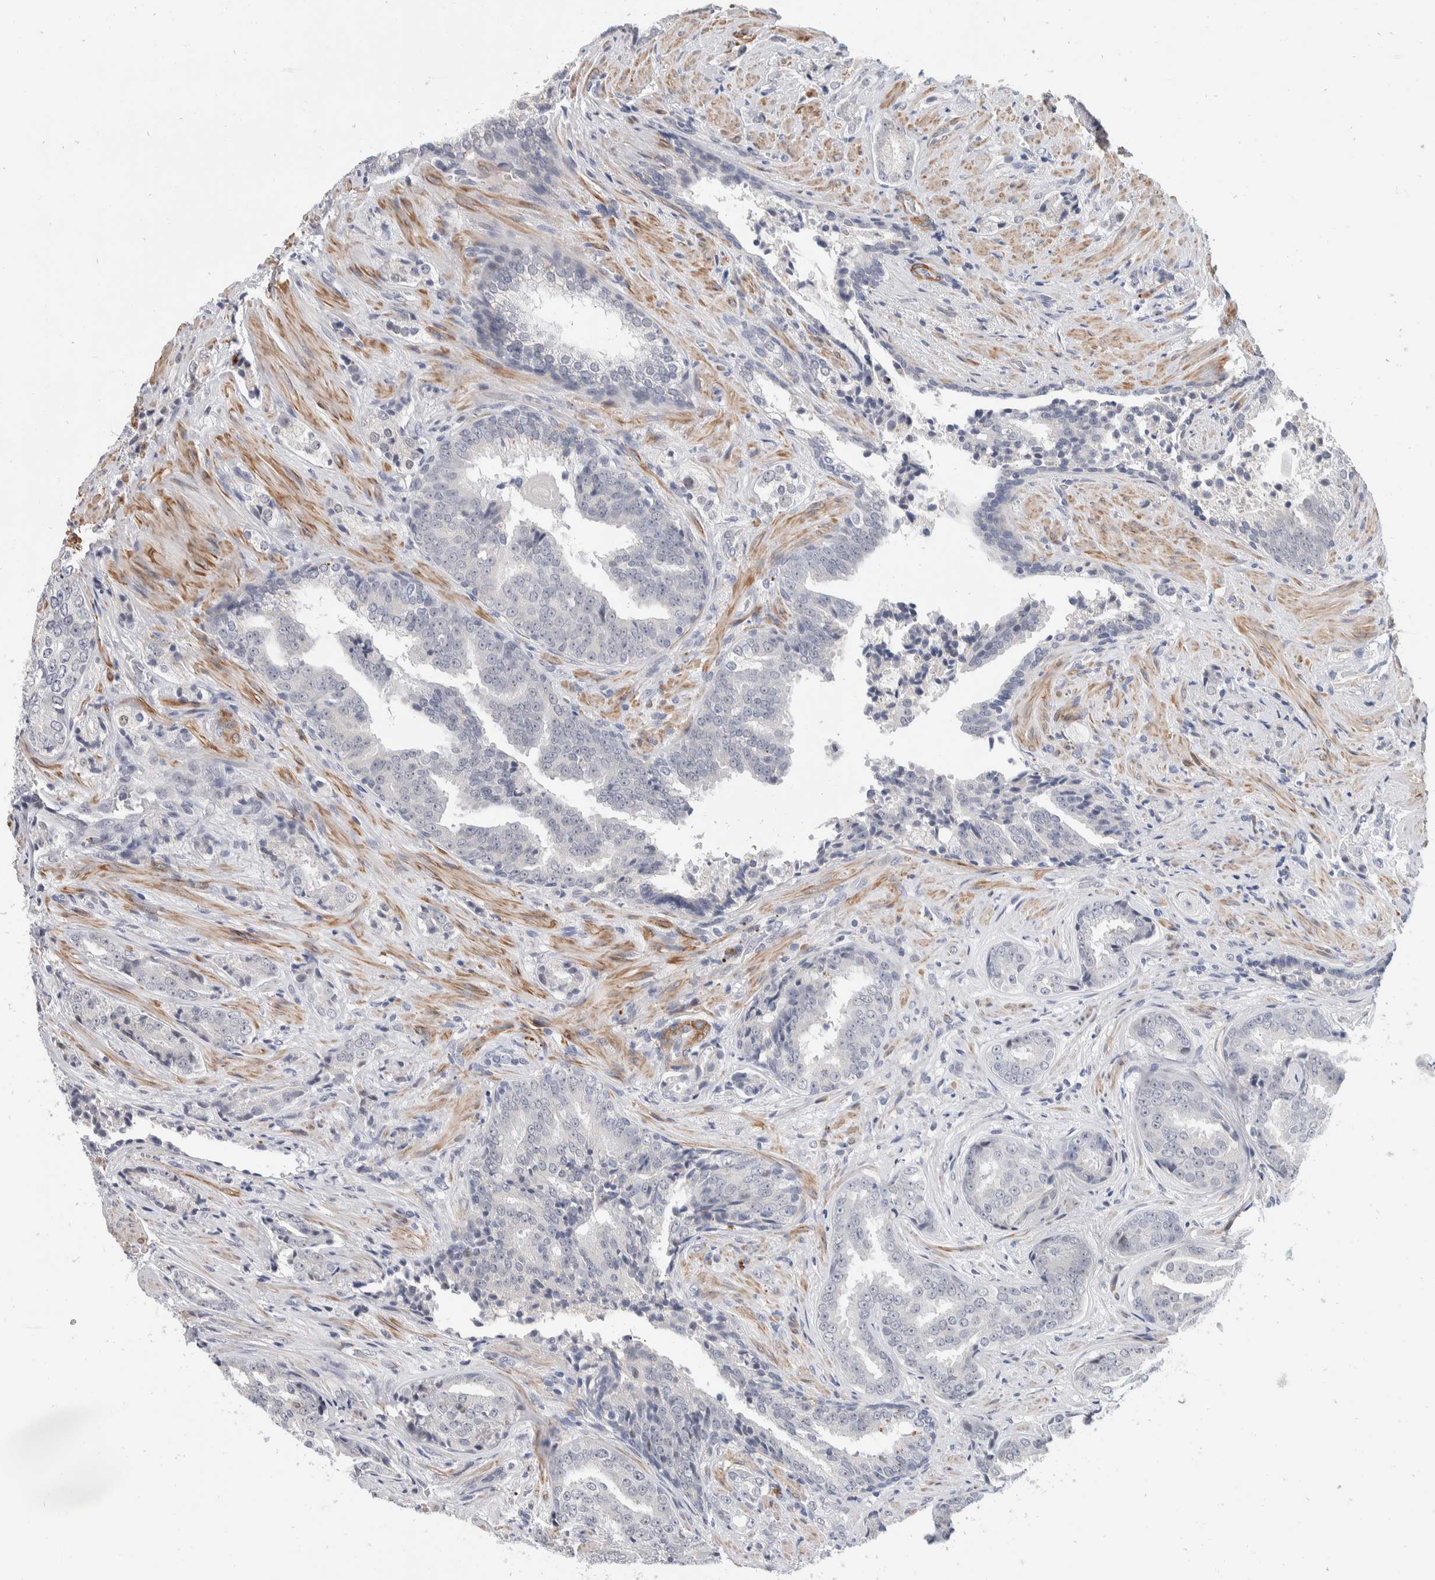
{"staining": {"intensity": "negative", "quantity": "none", "location": "none"}, "tissue": "prostate cancer", "cell_type": "Tumor cells", "image_type": "cancer", "snomed": [{"axis": "morphology", "description": "Adenocarcinoma, High grade"}, {"axis": "topography", "description": "Prostate"}], "caption": "This is a photomicrograph of immunohistochemistry (IHC) staining of prostate cancer, which shows no expression in tumor cells. Brightfield microscopy of immunohistochemistry (IHC) stained with DAB (brown) and hematoxylin (blue), captured at high magnification.", "gene": "CATSPERD", "patient": {"sex": "male", "age": 71}}